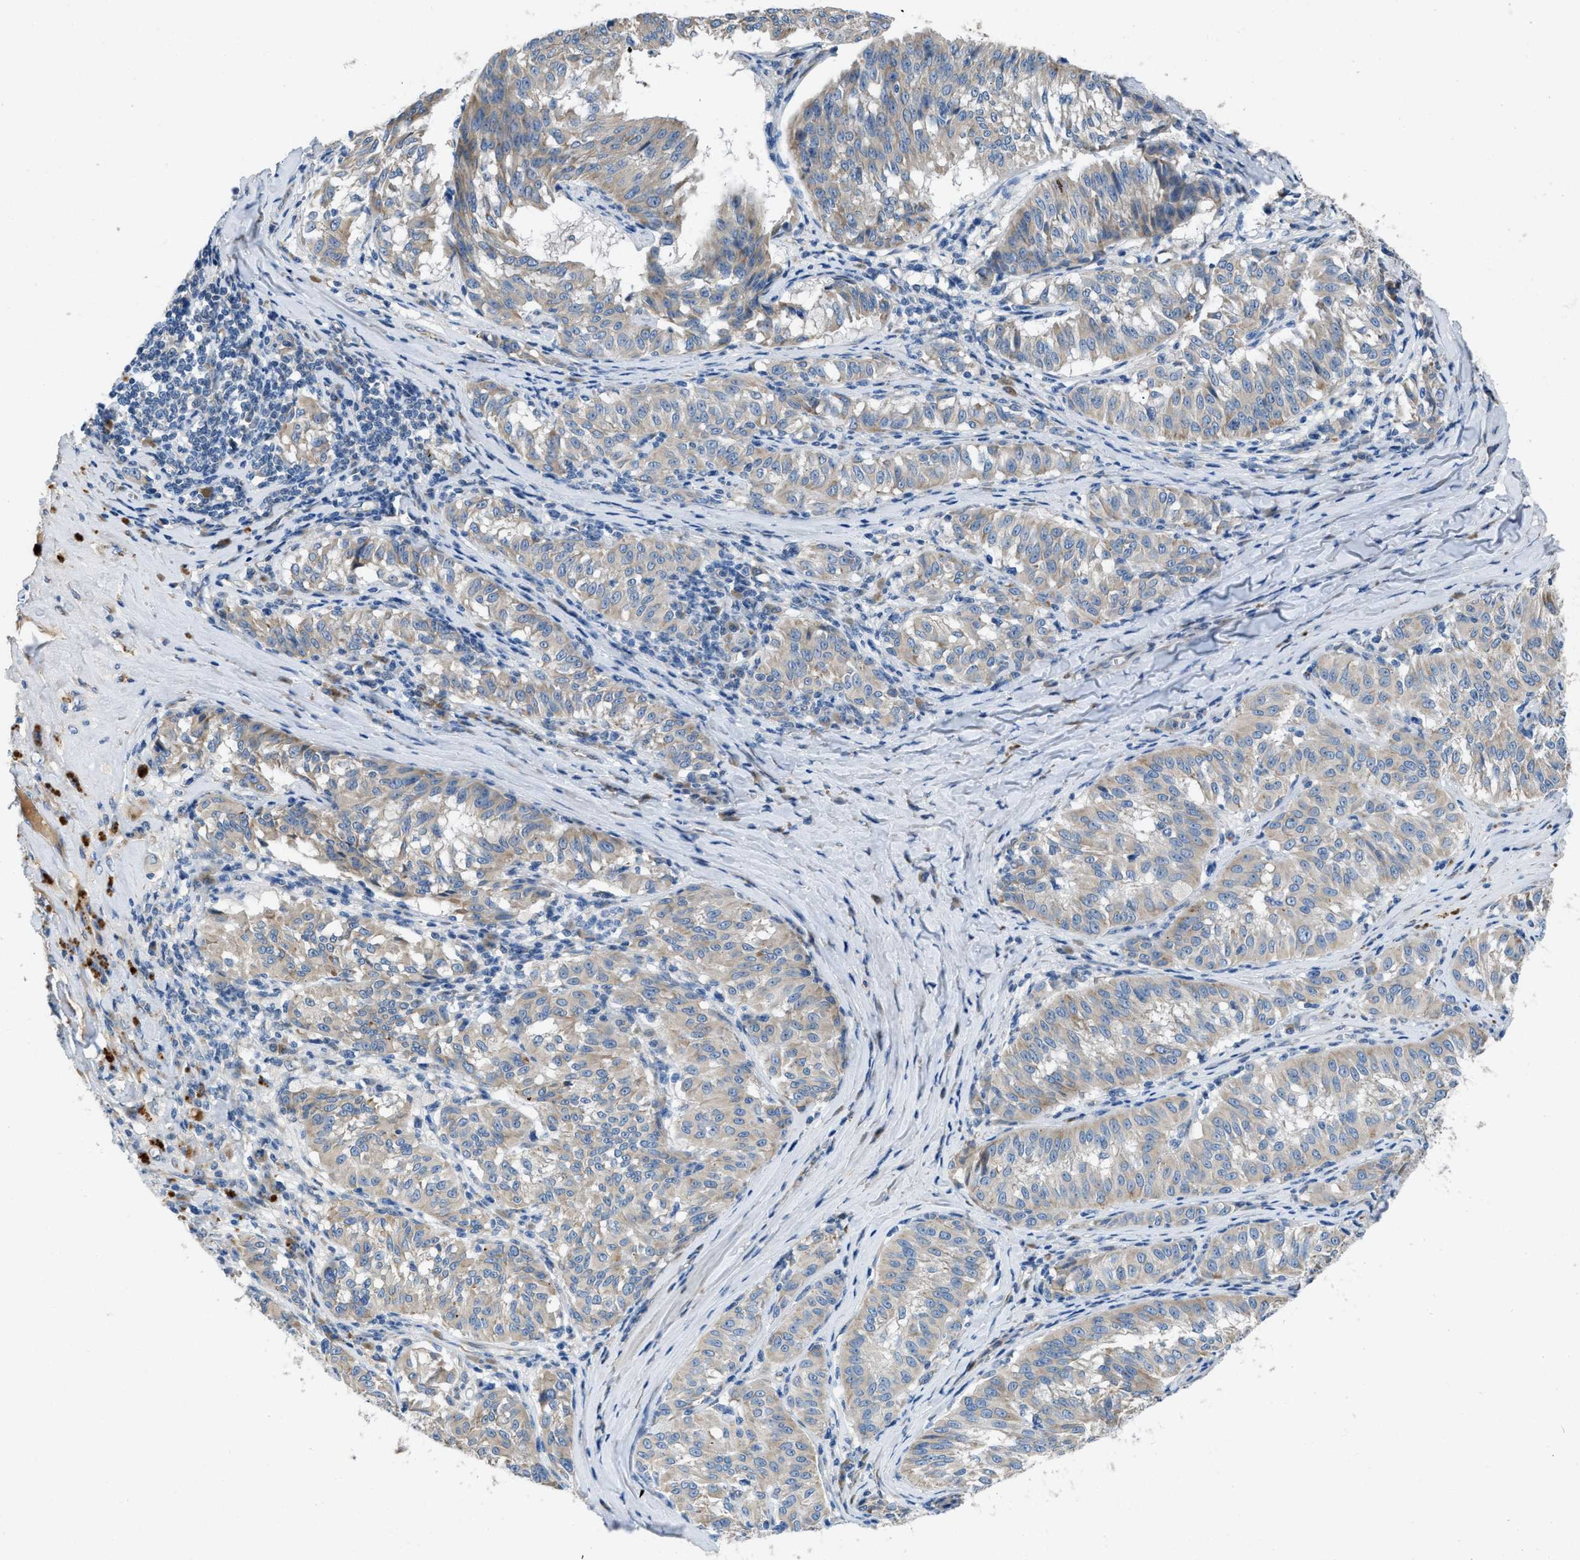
{"staining": {"intensity": "weak", "quantity": "<25%", "location": "cytoplasmic/membranous"}, "tissue": "melanoma", "cell_type": "Tumor cells", "image_type": "cancer", "snomed": [{"axis": "morphology", "description": "Malignant melanoma, NOS"}, {"axis": "topography", "description": "Skin"}], "caption": "This histopathology image is of malignant melanoma stained with immunohistochemistry (IHC) to label a protein in brown with the nuclei are counter-stained blue. There is no staining in tumor cells. (DAB (3,3'-diaminobenzidine) immunohistochemistry with hematoxylin counter stain).", "gene": "GGCX", "patient": {"sex": "female", "age": 72}}